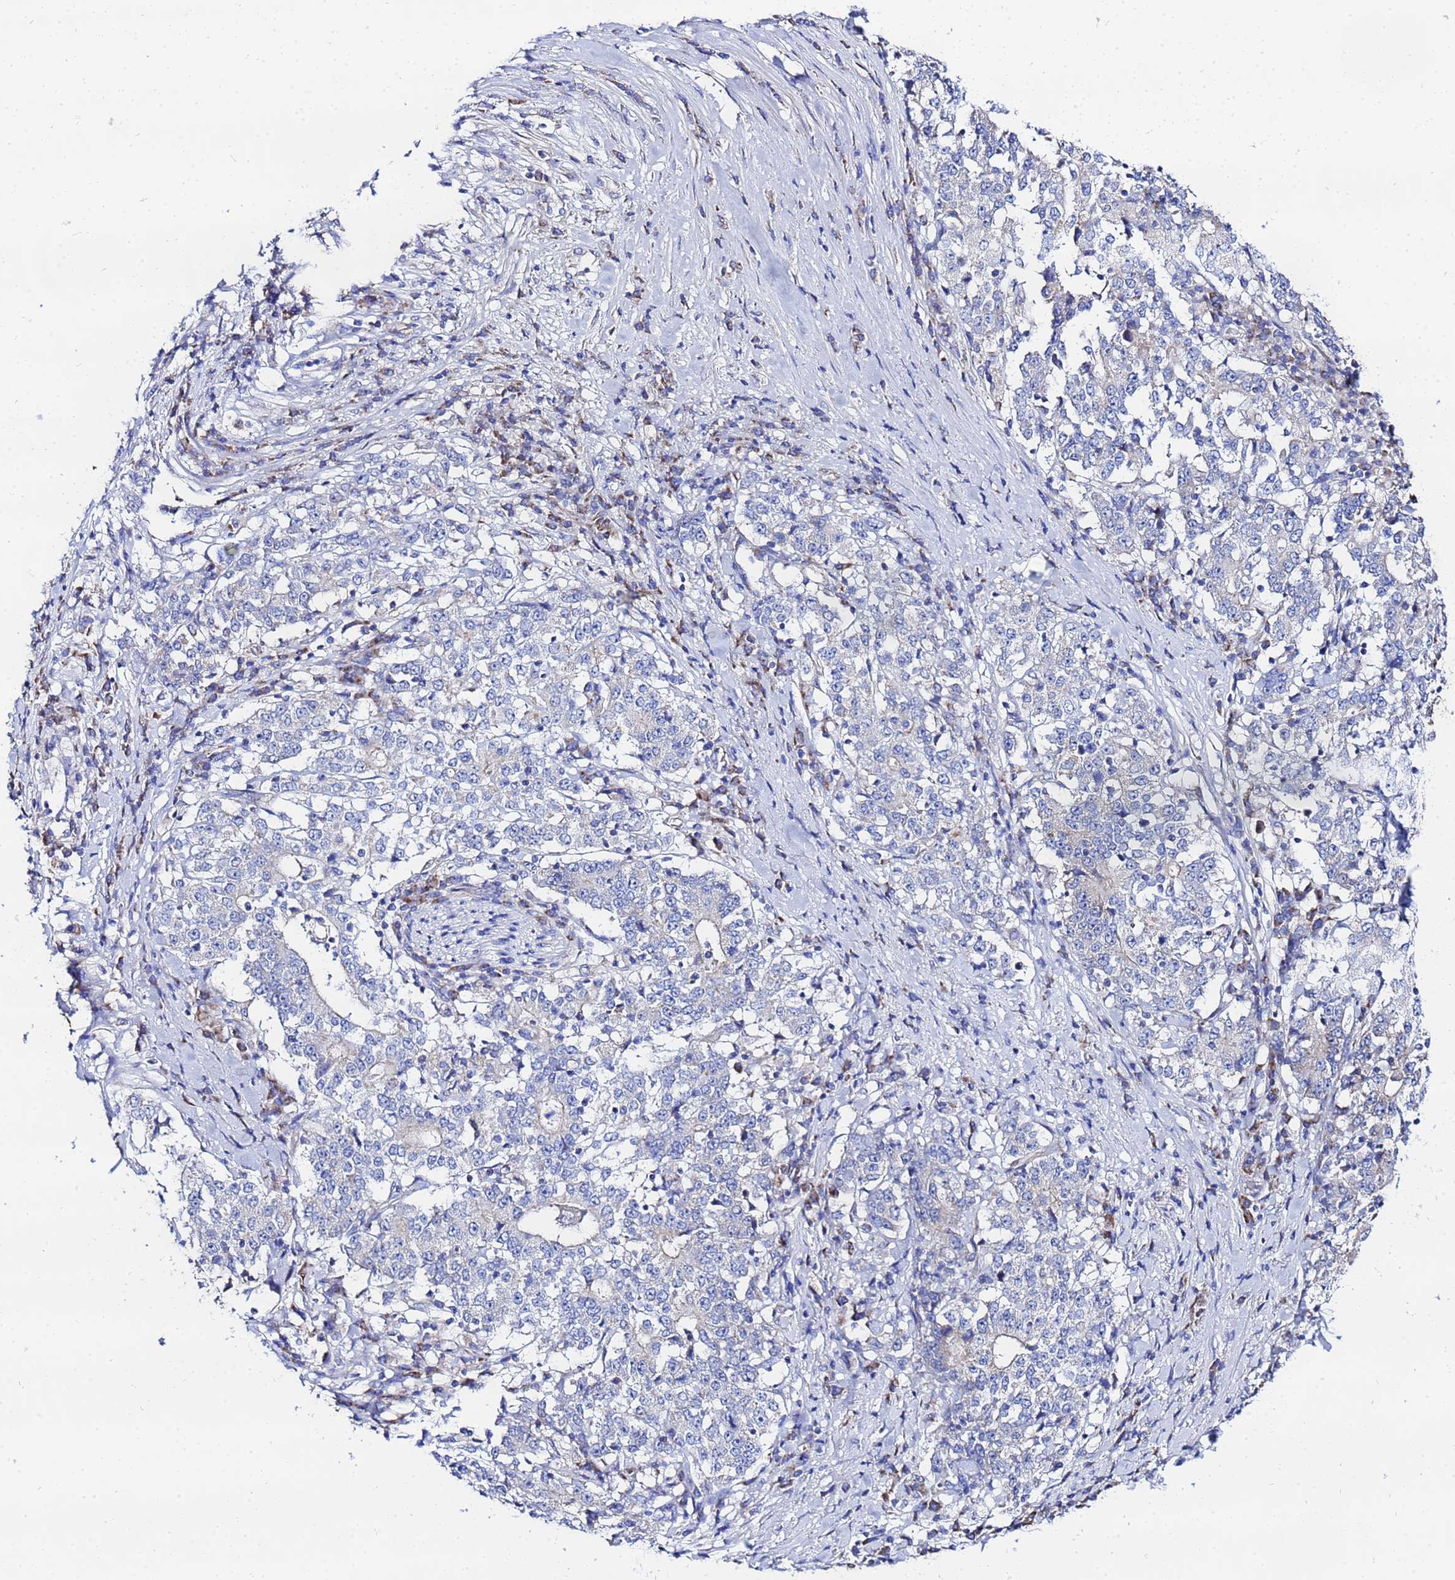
{"staining": {"intensity": "negative", "quantity": "none", "location": "none"}, "tissue": "stomach cancer", "cell_type": "Tumor cells", "image_type": "cancer", "snomed": [{"axis": "morphology", "description": "Adenocarcinoma, NOS"}, {"axis": "topography", "description": "Stomach"}], "caption": "An immunohistochemistry micrograph of stomach adenocarcinoma is shown. There is no staining in tumor cells of stomach adenocarcinoma.", "gene": "FAHD2A", "patient": {"sex": "male", "age": 59}}